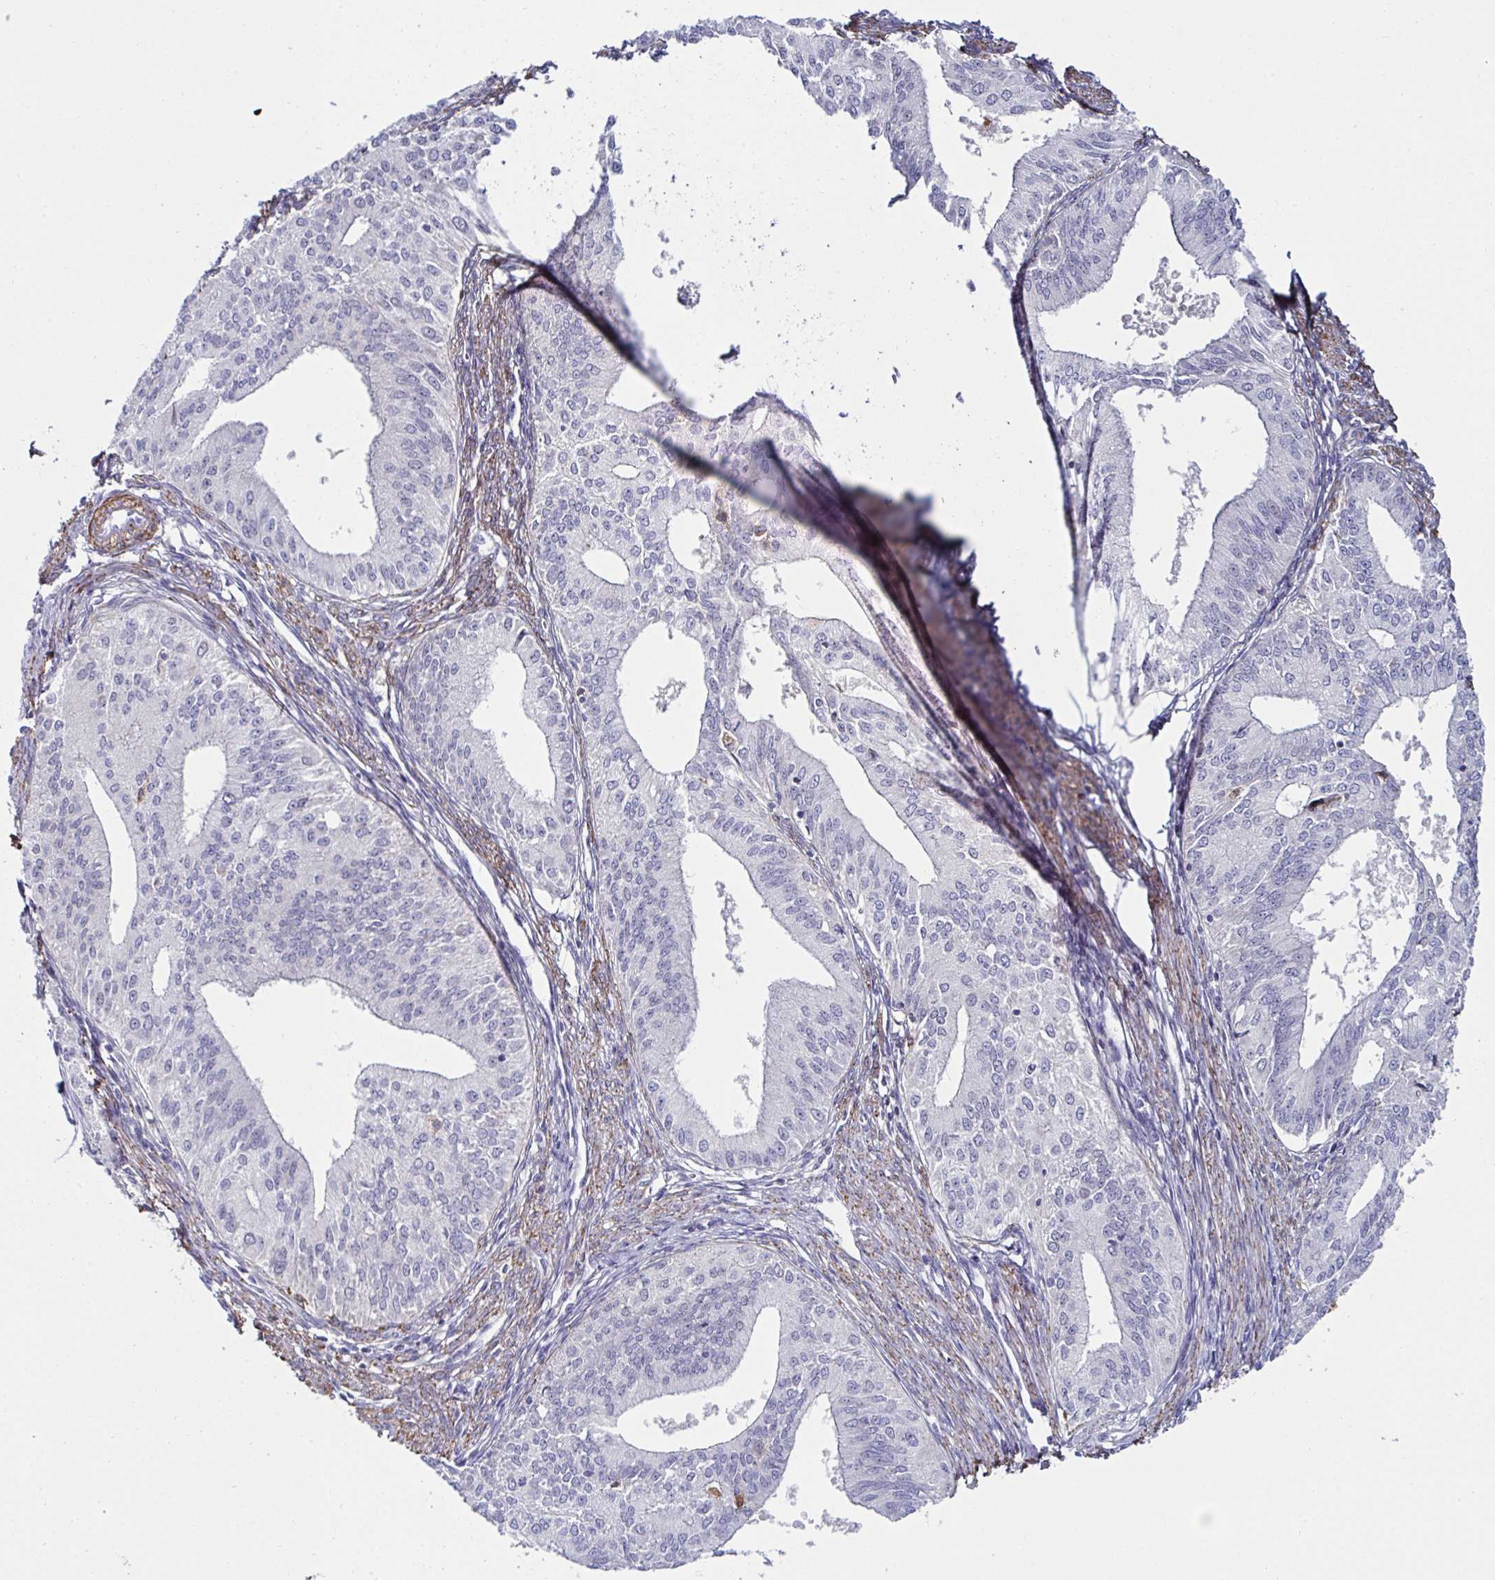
{"staining": {"intensity": "negative", "quantity": "none", "location": "none"}, "tissue": "endometrial cancer", "cell_type": "Tumor cells", "image_type": "cancer", "snomed": [{"axis": "morphology", "description": "Adenocarcinoma, NOS"}, {"axis": "topography", "description": "Endometrium"}], "caption": "An immunohistochemistry micrograph of adenocarcinoma (endometrial) is shown. There is no staining in tumor cells of adenocarcinoma (endometrial).", "gene": "FBXL13", "patient": {"sex": "female", "age": 50}}